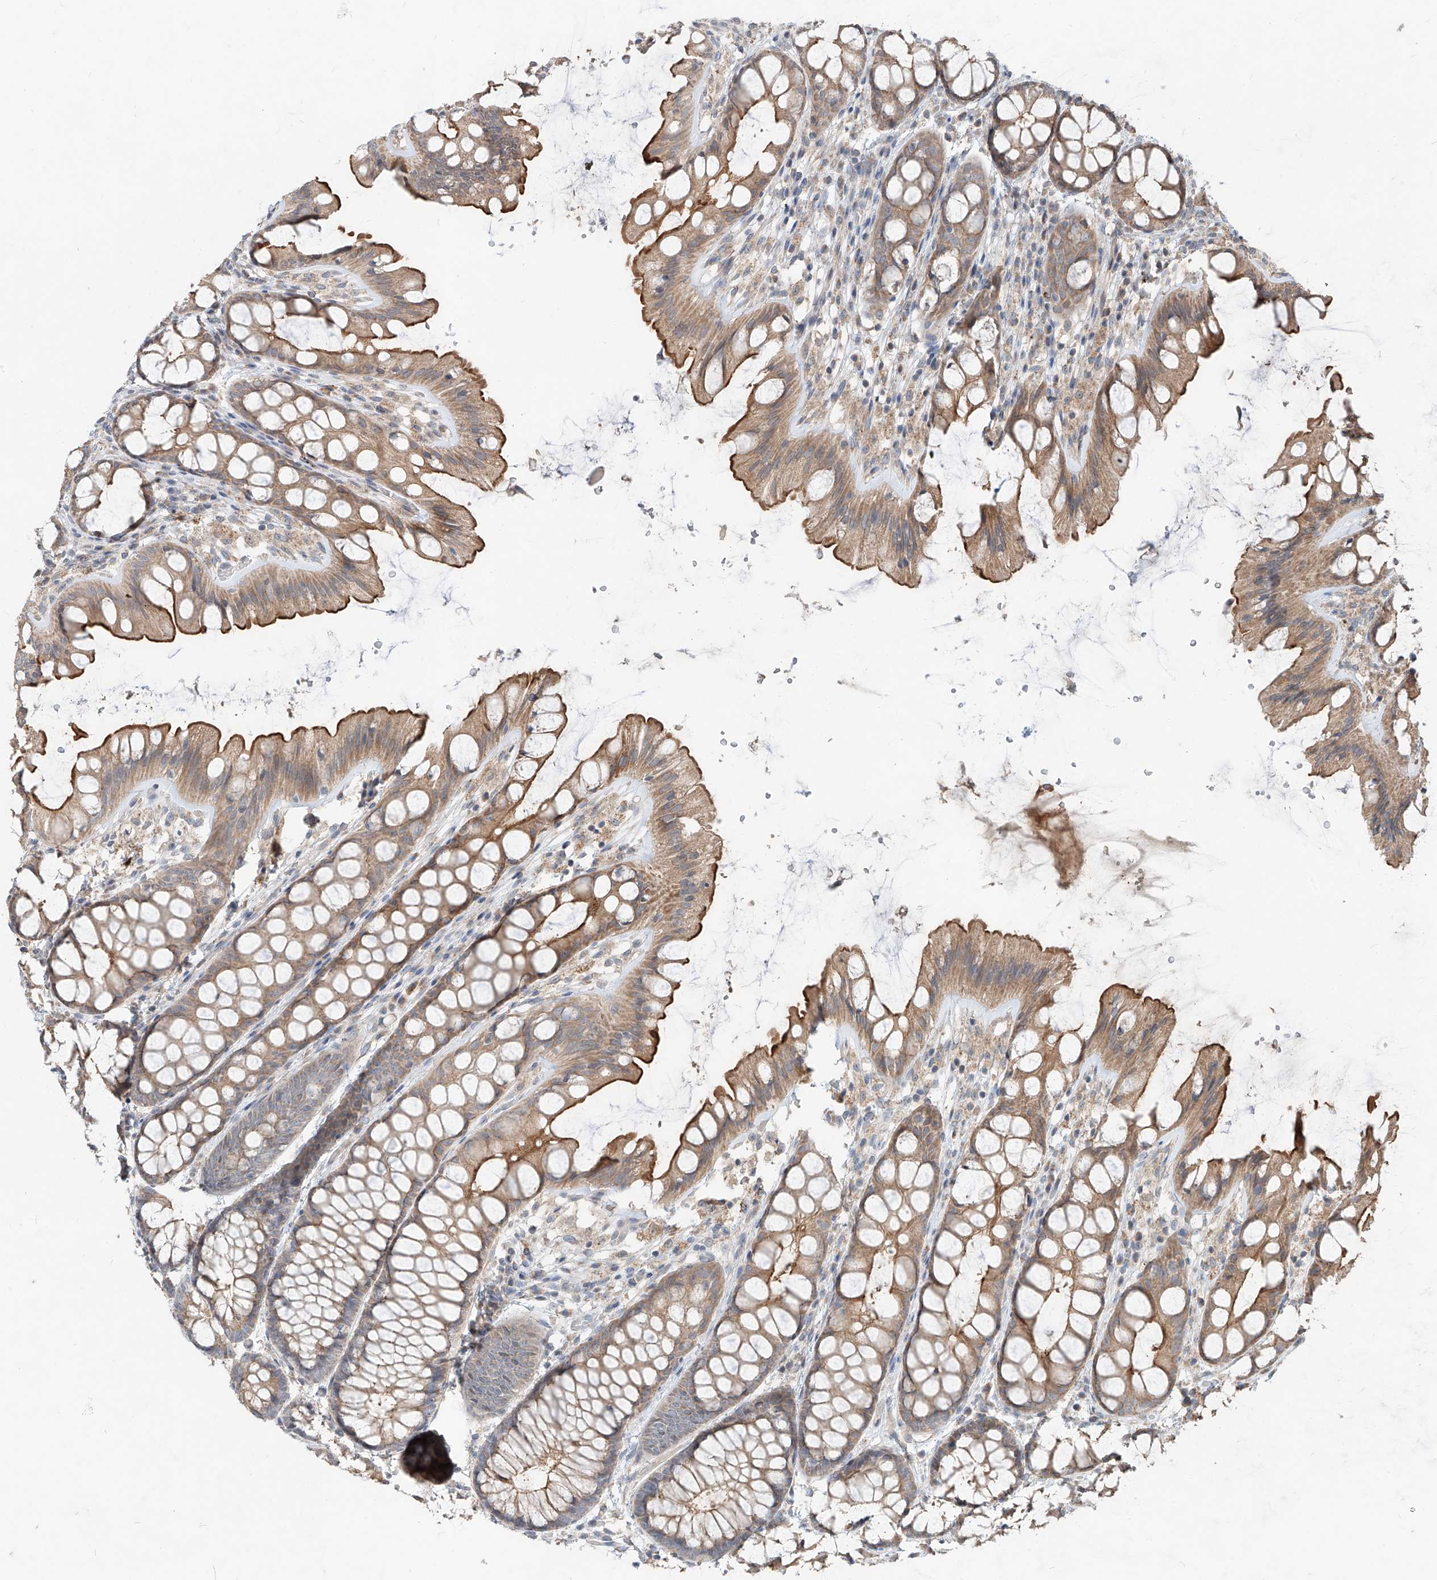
{"staining": {"intensity": "weak", "quantity": "25%-75%", "location": "cytoplasmic/membranous"}, "tissue": "colon", "cell_type": "Endothelial cells", "image_type": "normal", "snomed": [{"axis": "morphology", "description": "Normal tissue, NOS"}, {"axis": "topography", "description": "Colon"}], "caption": "Immunohistochemical staining of unremarkable human colon exhibits 25%-75% levels of weak cytoplasmic/membranous protein positivity in approximately 25%-75% of endothelial cells. Nuclei are stained in blue.", "gene": "STX19", "patient": {"sex": "male", "age": 47}}